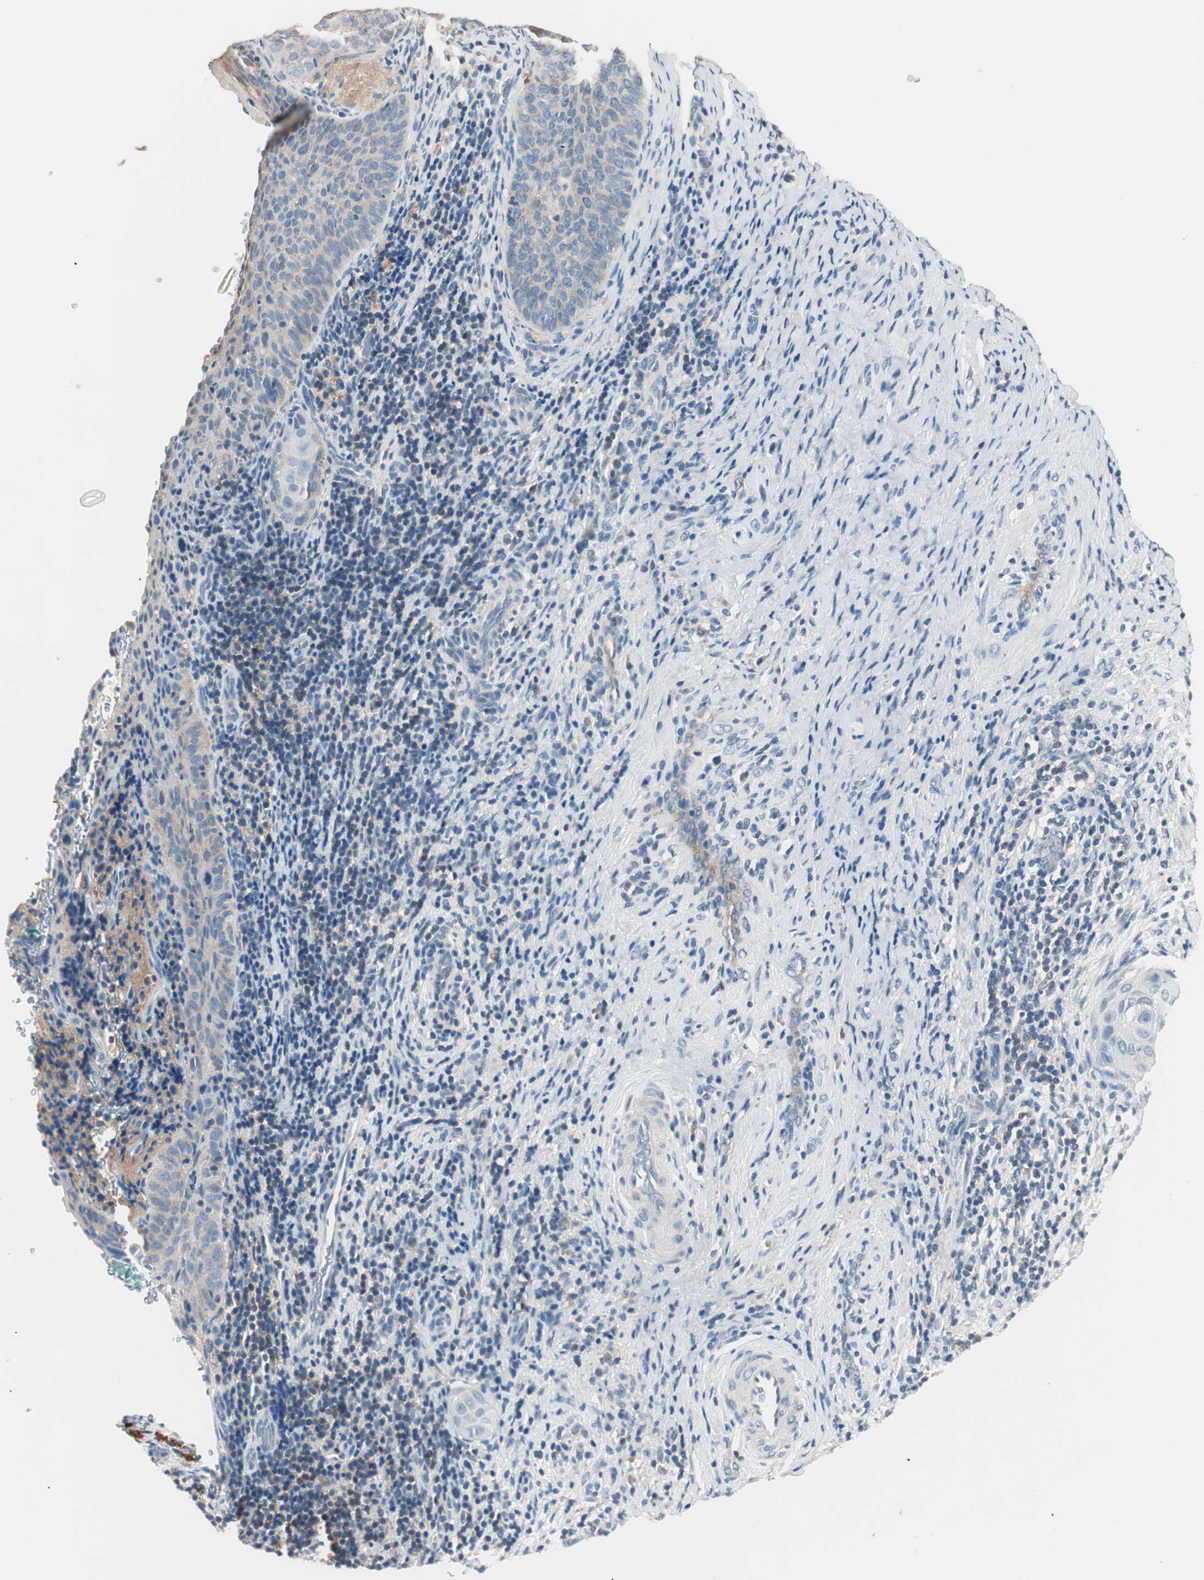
{"staining": {"intensity": "weak", "quantity": ">75%", "location": "cytoplasmic/membranous"}, "tissue": "cervical cancer", "cell_type": "Tumor cells", "image_type": "cancer", "snomed": [{"axis": "morphology", "description": "Squamous cell carcinoma, NOS"}, {"axis": "topography", "description": "Cervix"}], "caption": "Human cervical cancer (squamous cell carcinoma) stained with a protein marker shows weak staining in tumor cells.", "gene": "RAD54B", "patient": {"sex": "female", "age": 33}}